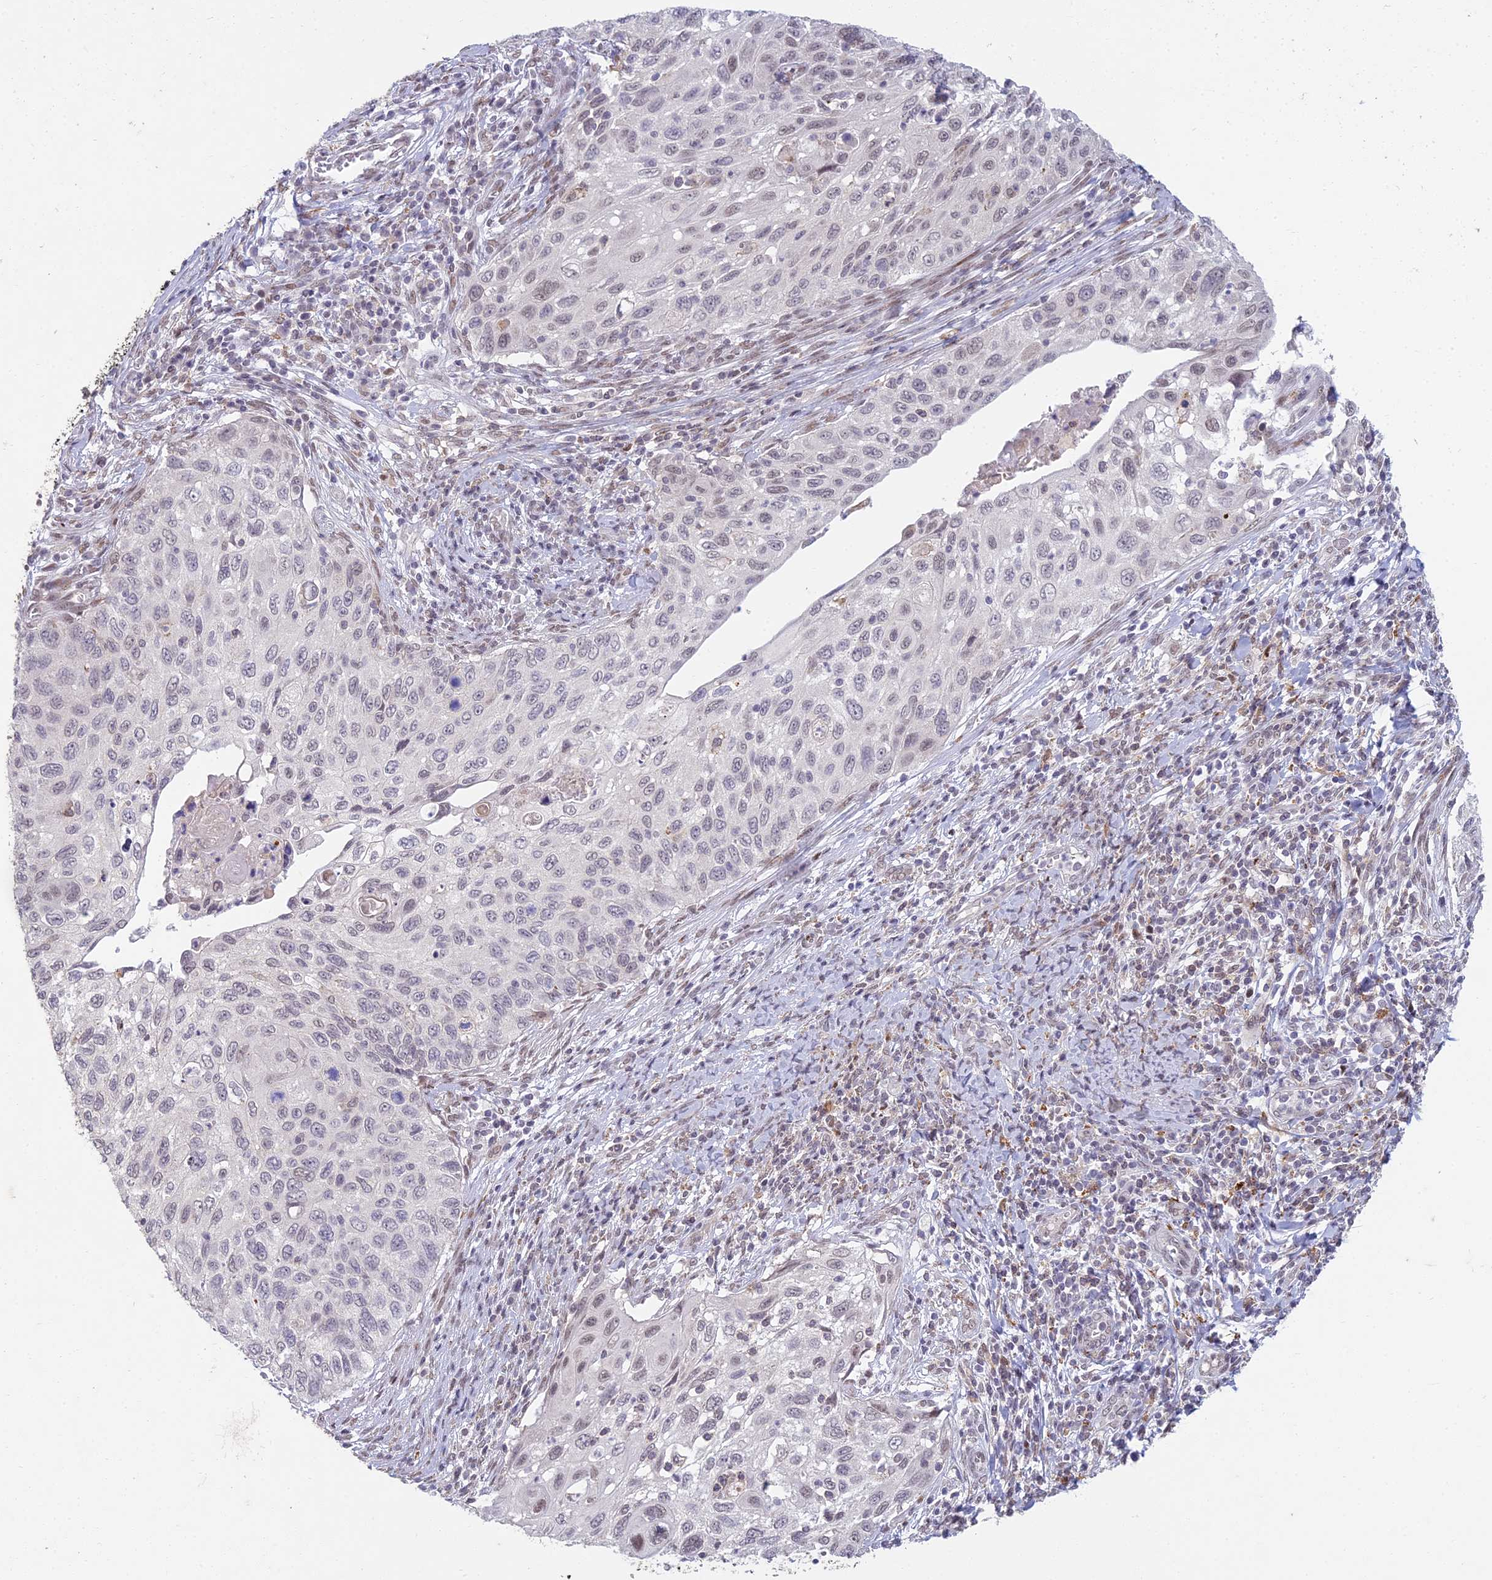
{"staining": {"intensity": "weak", "quantity": "25%-75%", "location": "nuclear"}, "tissue": "cervical cancer", "cell_type": "Tumor cells", "image_type": "cancer", "snomed": [{"axis": "morphology", "description": "Squamous cell carcinoma, NOS"}, {"axis": "topography", "description": "Cervix"}], "caption": "This histopathology image exhibits IHC staining of human cervical squamous cell carcinoma, with low weak nuclear staining in approximately 25%-75% of tumor cells.", "gene": "ABHD17A", "patient": {"sex": "female", "age": 70}}